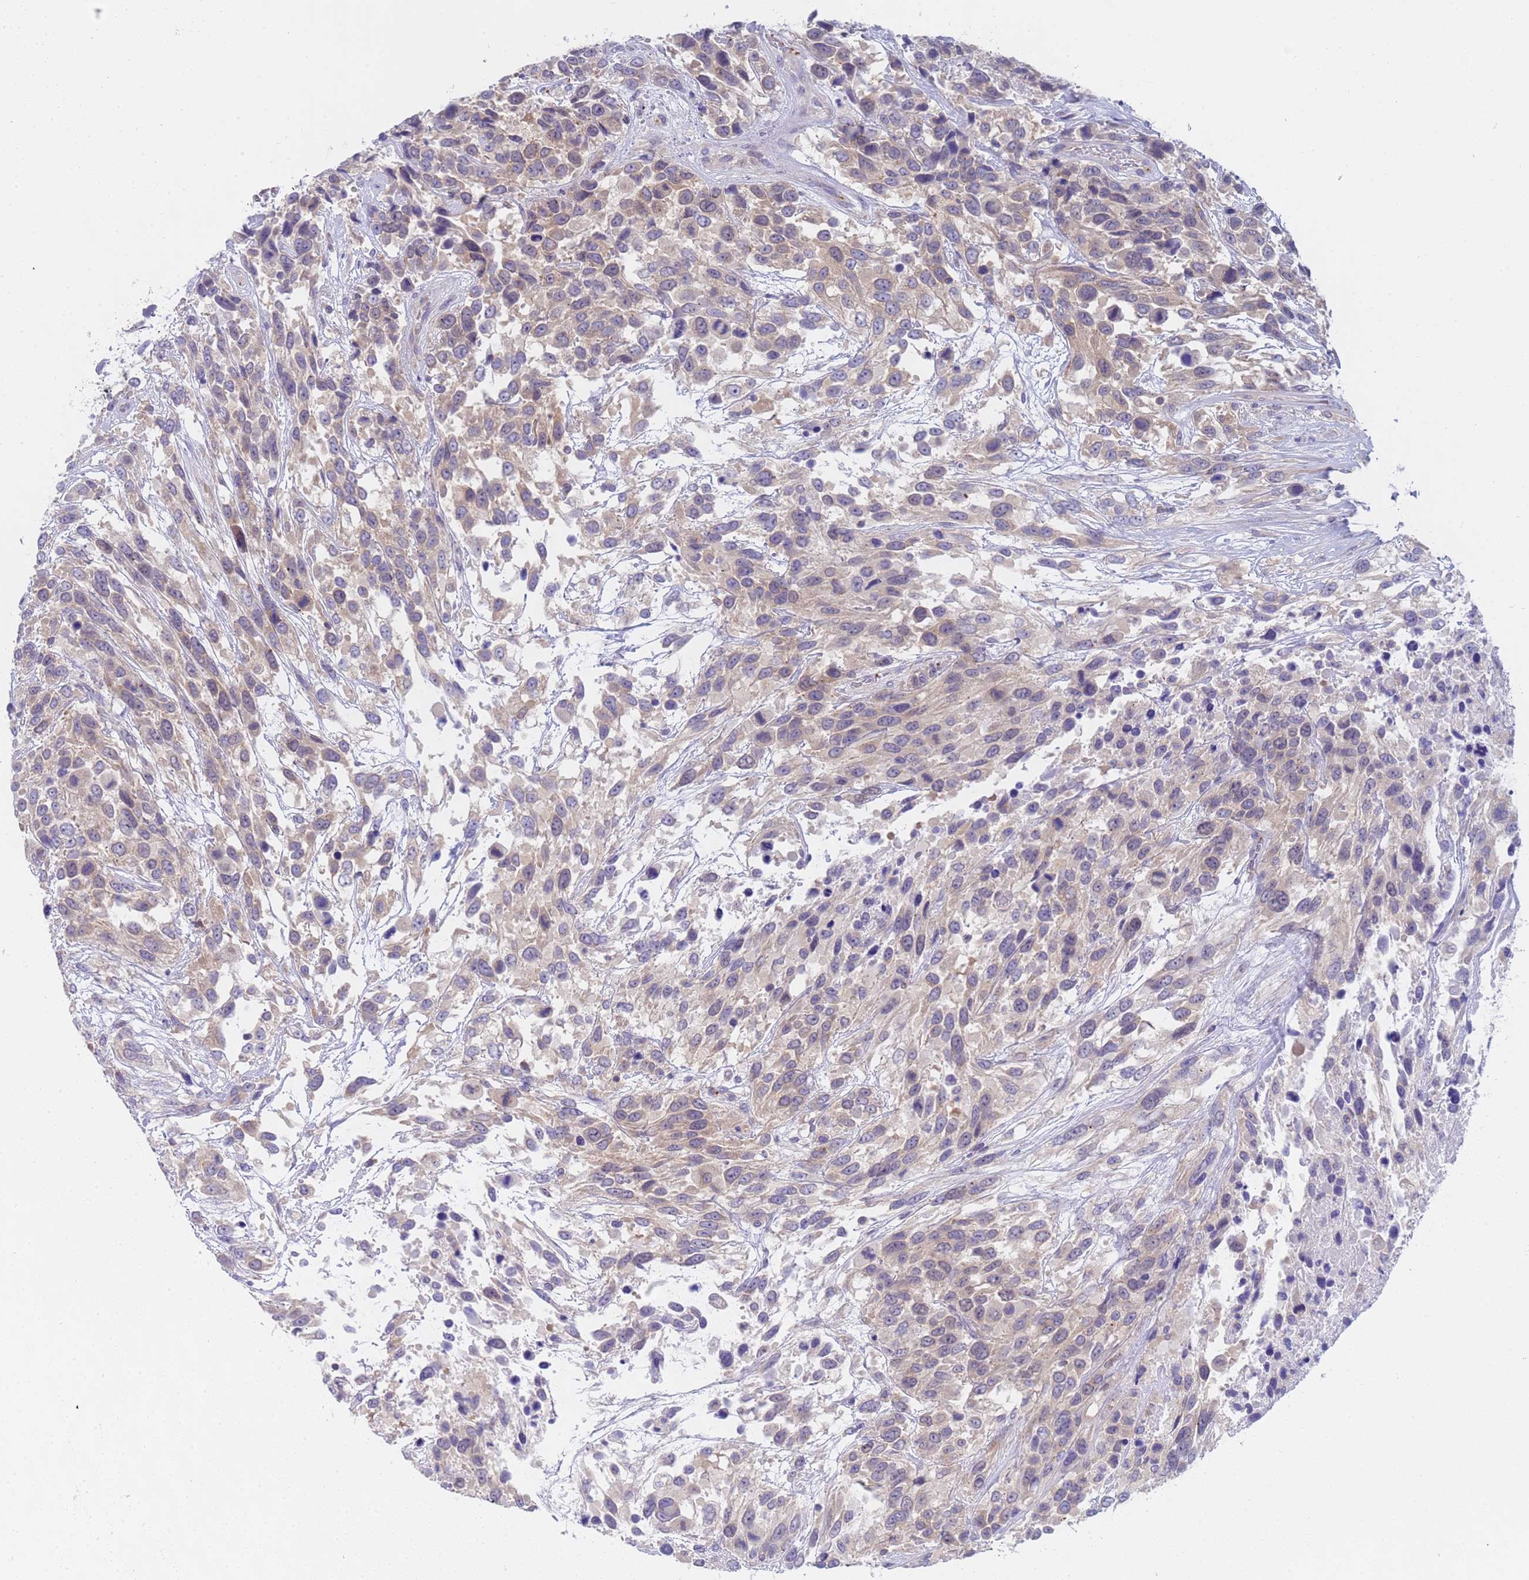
{"staining": {"intensity": "weak", "quantity": "25%-75%", "location": "cytoplasmic/membranous"}, "tissue": "urothelial cancer", "cell_type": "Tumor cells", "image_type": "cancer", "snomed": [{"axis": "morphology", "description": "Urothelial carcinoma, High grade"}, {"axis": "topography", "description": "Urinary bladder"}], "caption": "There is low levels of weak cytoplasmic/membranous staining in tumor cells of urothelial cancer, as demonstrated by immunohistochemical staining (brown color).", "gene": "CAPN7", "patient": {"sex": "female", "age": 70}}